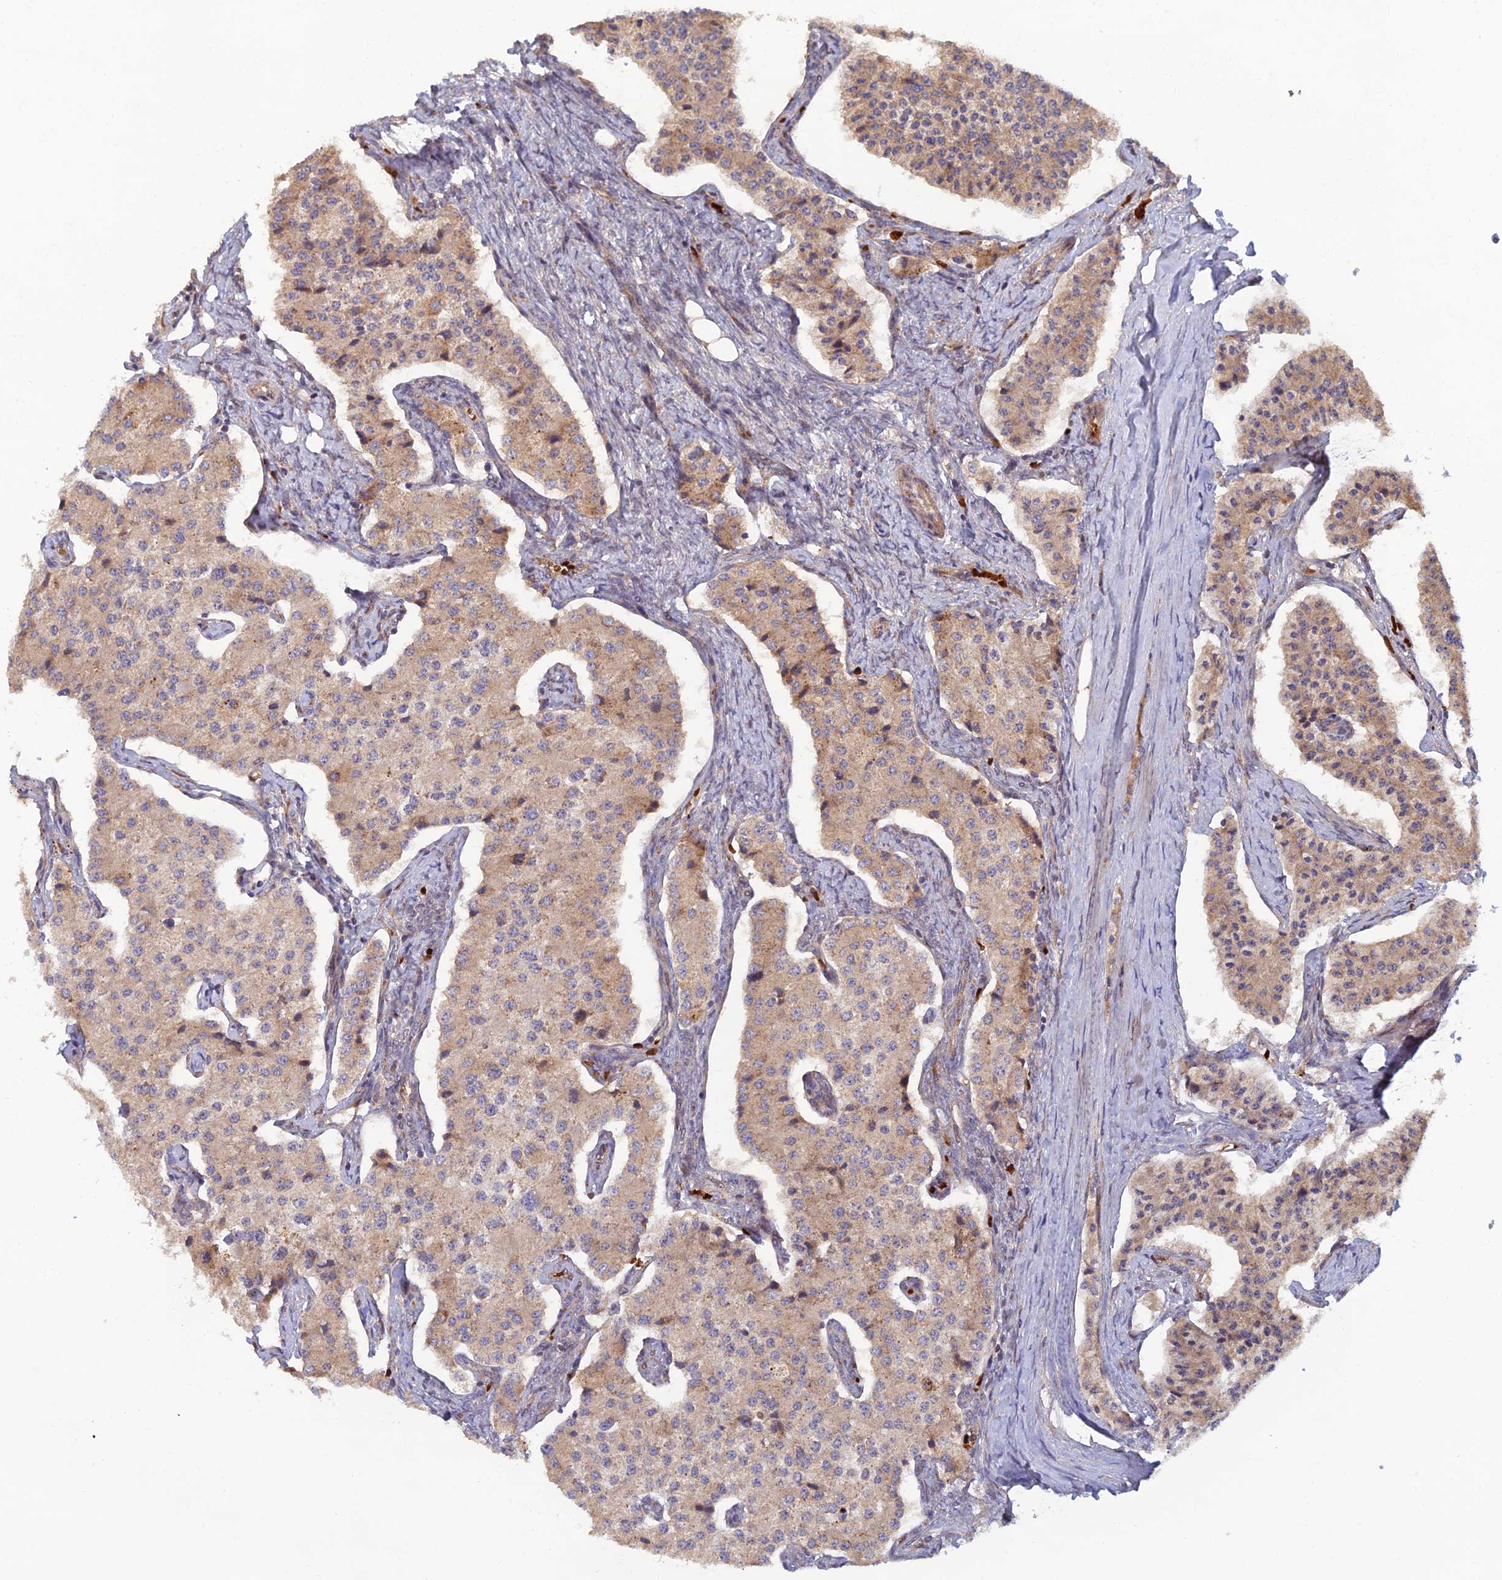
{"staining": {"intensity": "weak", "quantity": ">75%", "location": "cytoplasmic/membranous"}, "tissue": "carcinoid", "cell_type": "Tumor cells", "image_type": "cancer", "snomed": [{"axis": "morphology", "description": "Carcinoid, malignant, NOS"}, {"axis": "topography", "description": "Colon"}], "caption": "Immunohistochemistry staining of carcinoid, which exhibits low levels of weak cytoplasmic/membranous expression in about >75% of tumor cells indicating weak cytoplasmic/membranous protein staining. The staining was performed using DAB (brown) for protein detection and nuclei were counterstained in hematoxylin (blue).", "gene": "GMCL1", "patient": {"sex": "female", "age": 52}}